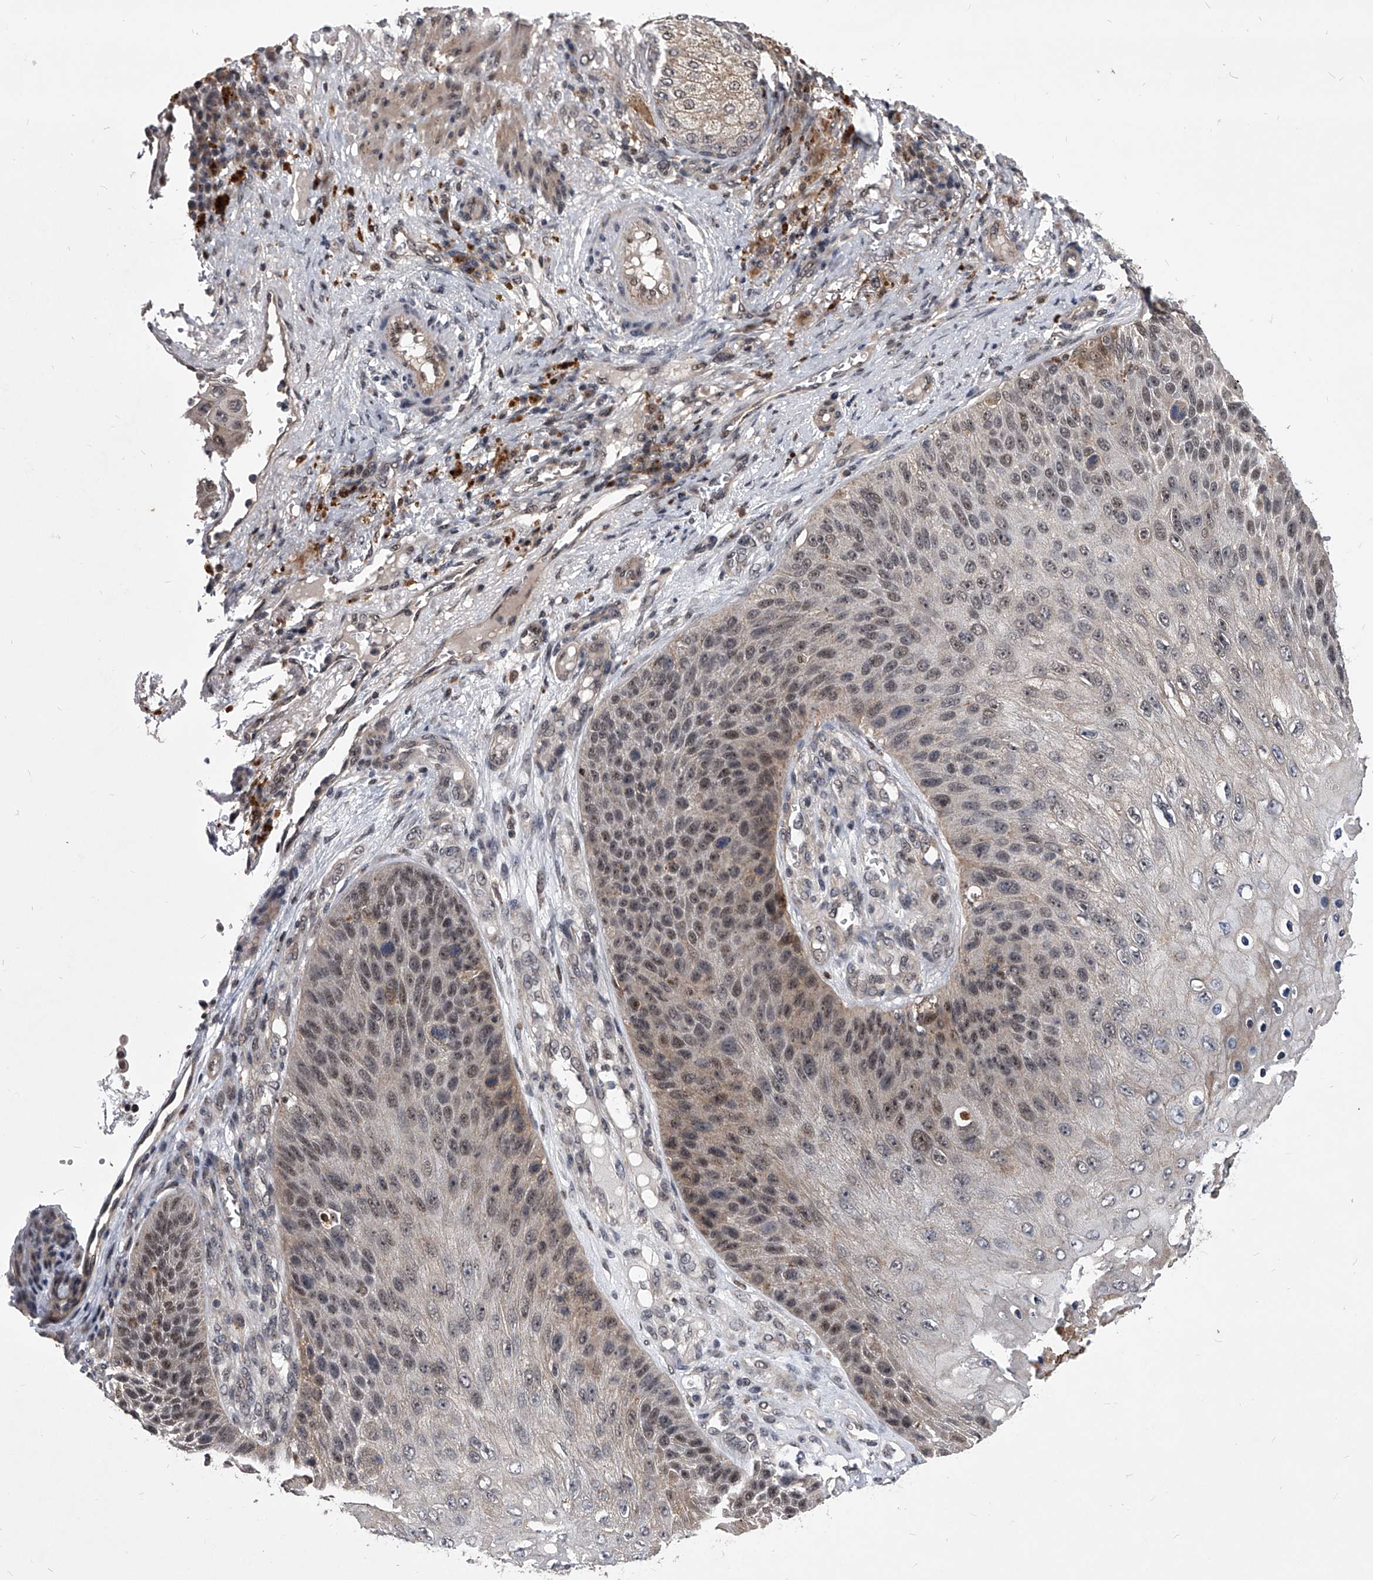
{"staining": {"intensity": "weak", "quantity": "25%-75%", "location": "cytoplasmic/membranous,nuclear"}, "tissue": "skin cancer", "cell_type": "Tumor cells", "image_type": "cancer", "snomed": [{"axis": "morphology", "description": "Squamous cell carcinoma, NOS"}, {"axis": "topography", "description": "Skin"}], "caption": "Skin cancer (squamous cell carcinoma) was stained to show a protein in brown. There is low levels of weak cytoplasmic/membranous and nuclear expression in about 25%-75% of tumor cells. The protein of interest is shown in brown color, while the nuclei are stained blue.", "gene": "CMTR1", "patient": {"sex": "female", "age": 88}}